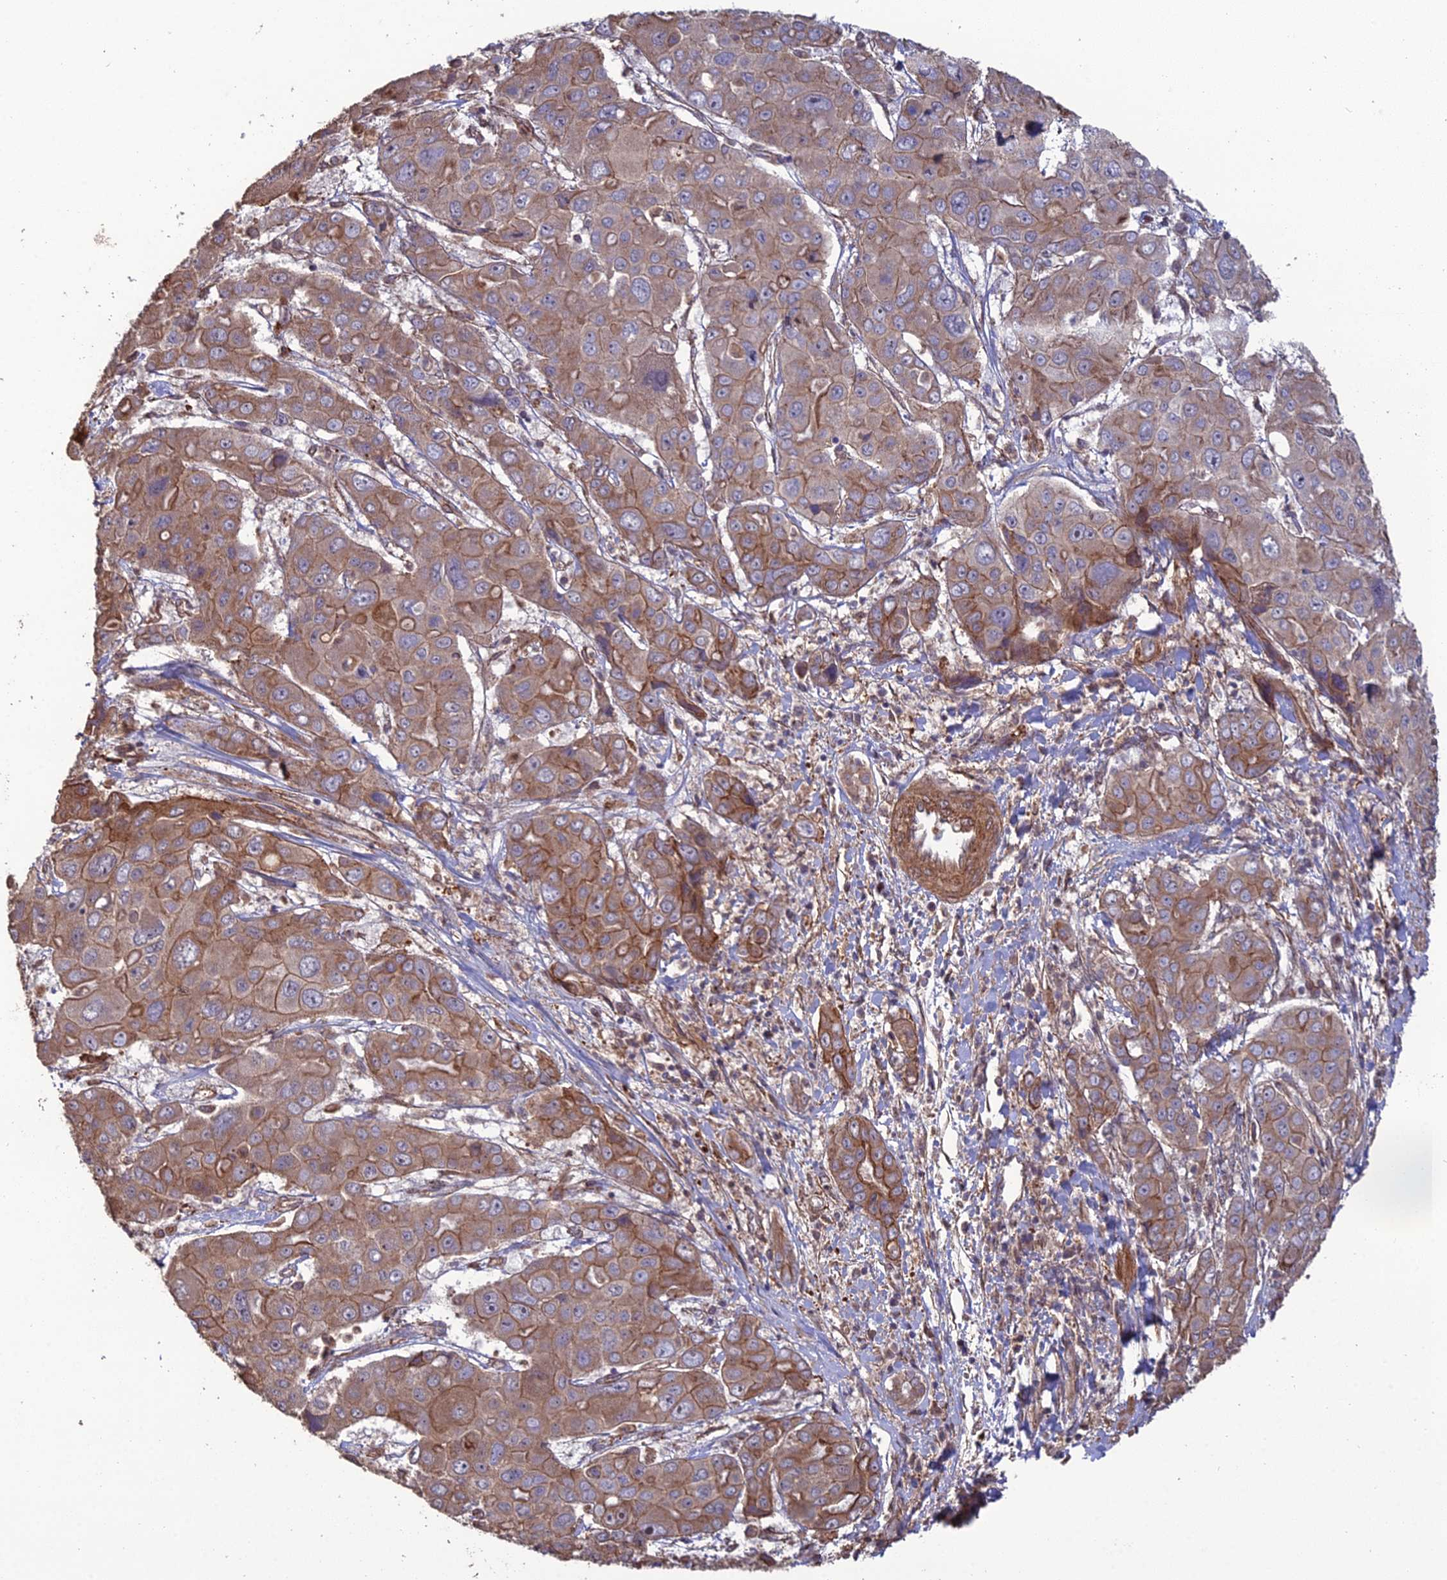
{"staining": {"intensity": "moderate", "quantity": "25%-75%", "location": "cytoplasmic/membranous"}, "tissue": "liver cancer", "cell_type": "Tumor cells", "image_type": "cancer", "snomed": [{"axis": "morphology", "description": "Cholangiocarcinoma"}, {"axis": "topography", "description": "Liver"}], "caption": "IHC staining of liver cancer, which displays medium levels of moderate cytoplasmic/membranous staining in approximately 25%-75% of tumor cells indicating moderate cytoplasmic/membranous protein positivity. The staining was performed using DAB (brown) for protein detection and nuclei were counterstained in hematoxylin (blue).", "gene": "ATP6V0A2", "patient": {"sex": "male", "age": 67}}